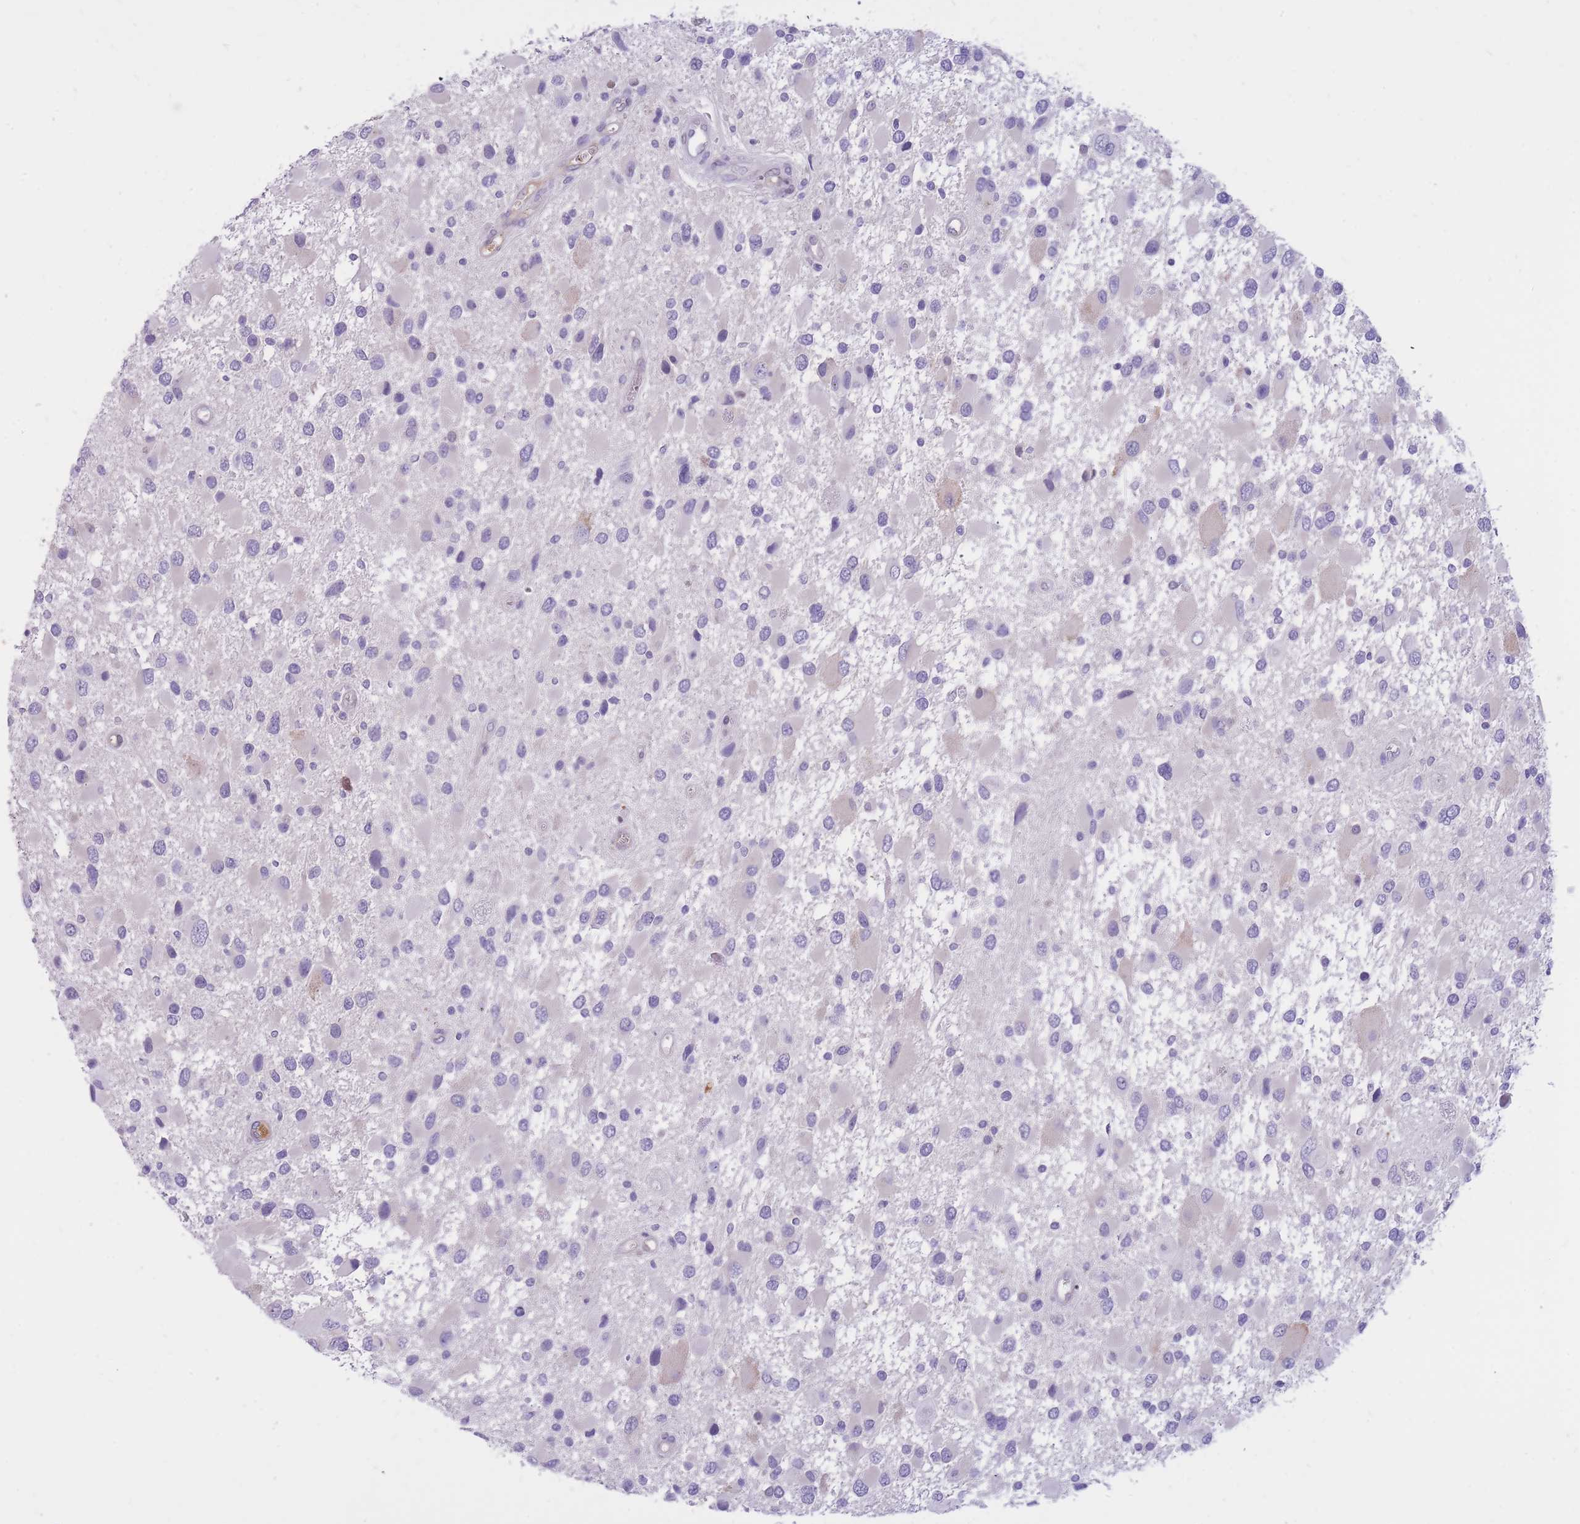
{"staining": {"intensity": "negative", "quantity": "none", "location": "none"}, "tissue": "glioma", "cell_type": "Tumor cells", "image_type": "cancer", "snomed": [{"axis": "morphology", "description": "Glioma, malignant, High grade"}, {"axis": "topography", "description": "Brain"}], "caption": "The immunohistochemistry image has no significant staining in tumor cells of malignant high-grade glioma tissue. Nuclei are stained in blue.", "gene": "HOOK2", "patient": {"sex": "male", "age": 53}}